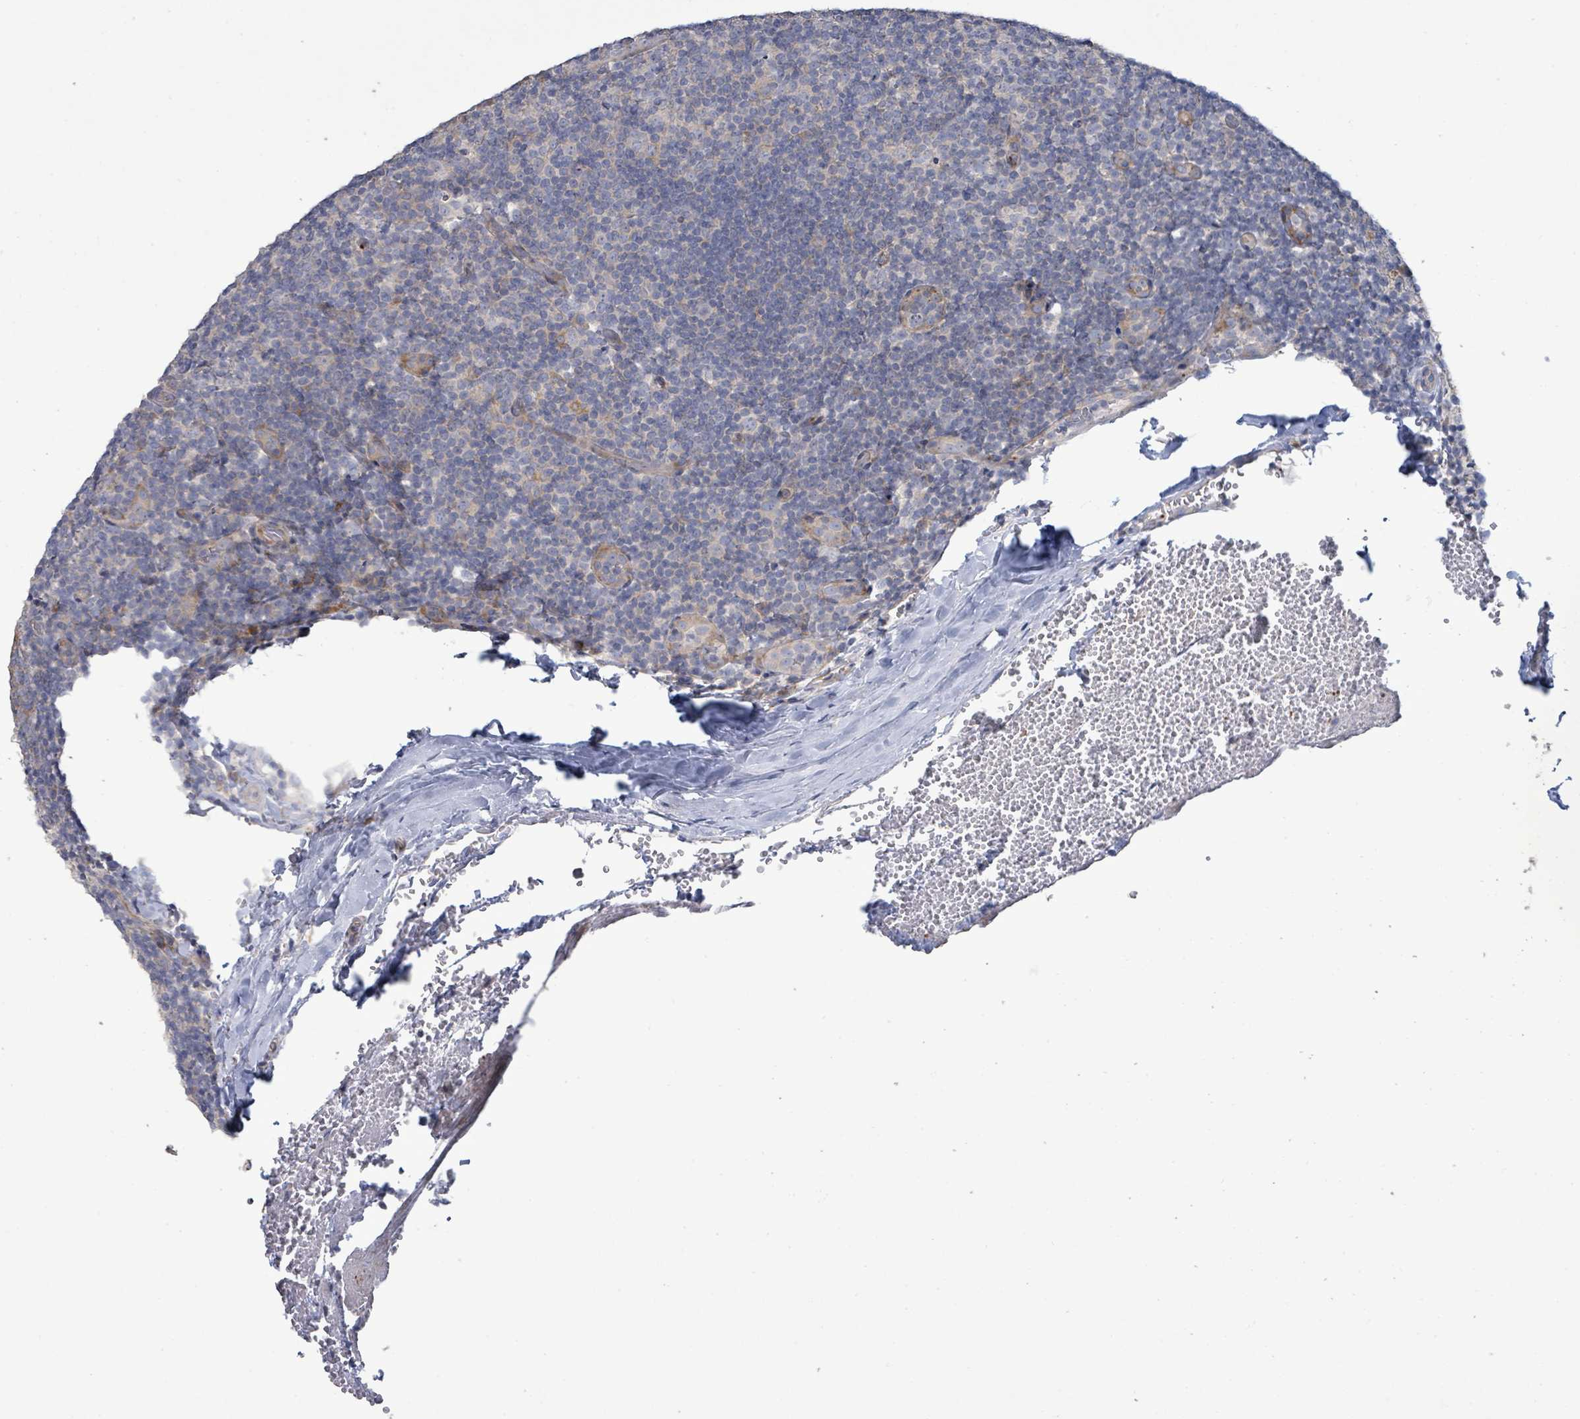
{"staining": {"intensity": "weak", "quantity": "25%-75%", "location": "cytoplasmic/membranous"}, "tissue": "tonsil", "cell_type": "Germinal center cells", "image_type": "normal", "snomed": [{"axis": "morphology", "description": "Normal tissue, NOS"}, {"axis": "topography", "description": "Tonsil"}], "caption": "Protein staining exhibits weak cytoplasmic/membranous expression in approximately 25%-75% of germinal center cells in normal tonsil.", "gene": "LILRA4", "patient": {"sex": "male", "age": 17}}